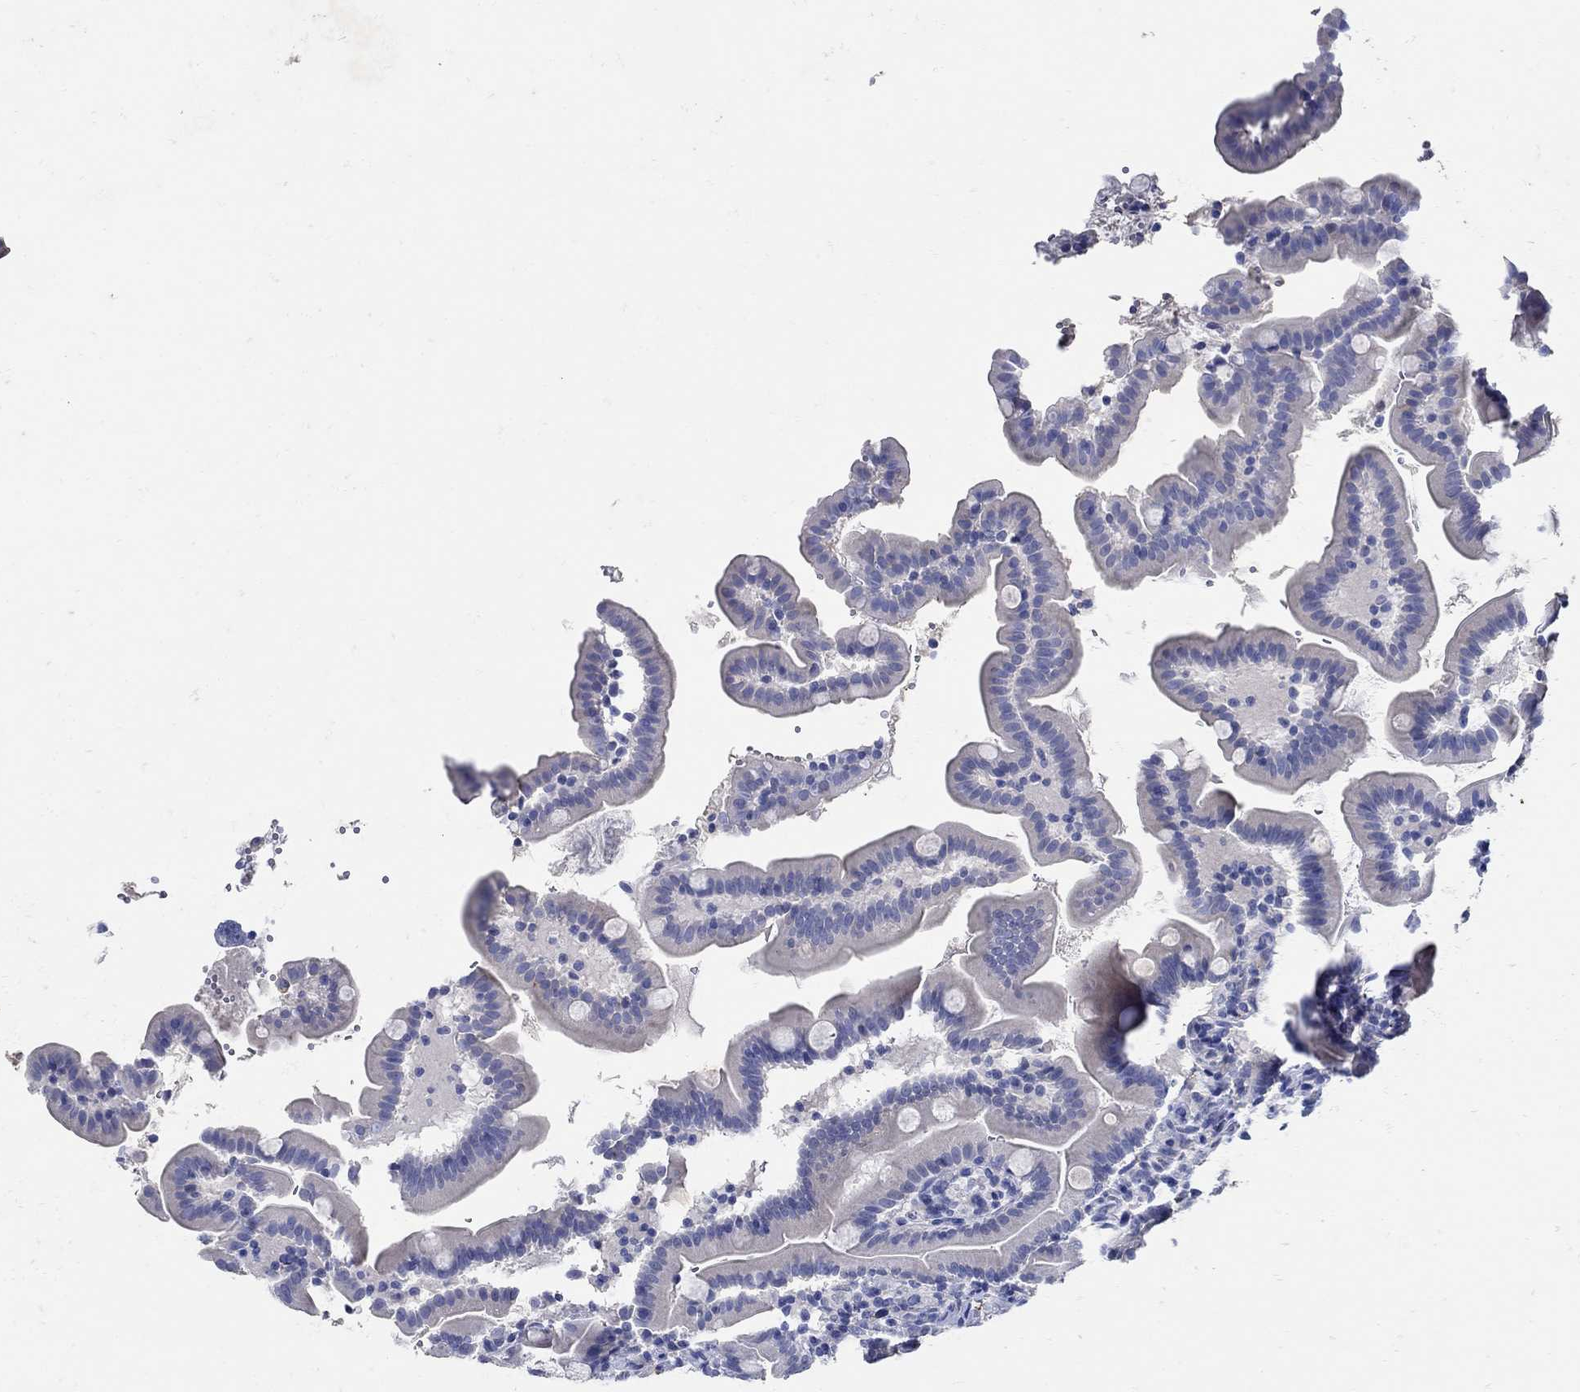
{"staining": {"intensity": "negative", "quantity": "none", "location": "none"}, "tissue": "small intestine", "cell_type": "Glandular cells", "image_type": "normal", "snomed": [{"axis": "morphology", "description": "Normal tissue, NOS"}, {"axis": "topography", "description": "Small intestine"}], "caption": "Immunohistochemistry of benign human small intestine displays no positivity in glandular cells.", "gene": "NOS1", "patient": {"sex": "female", "age": 44}}